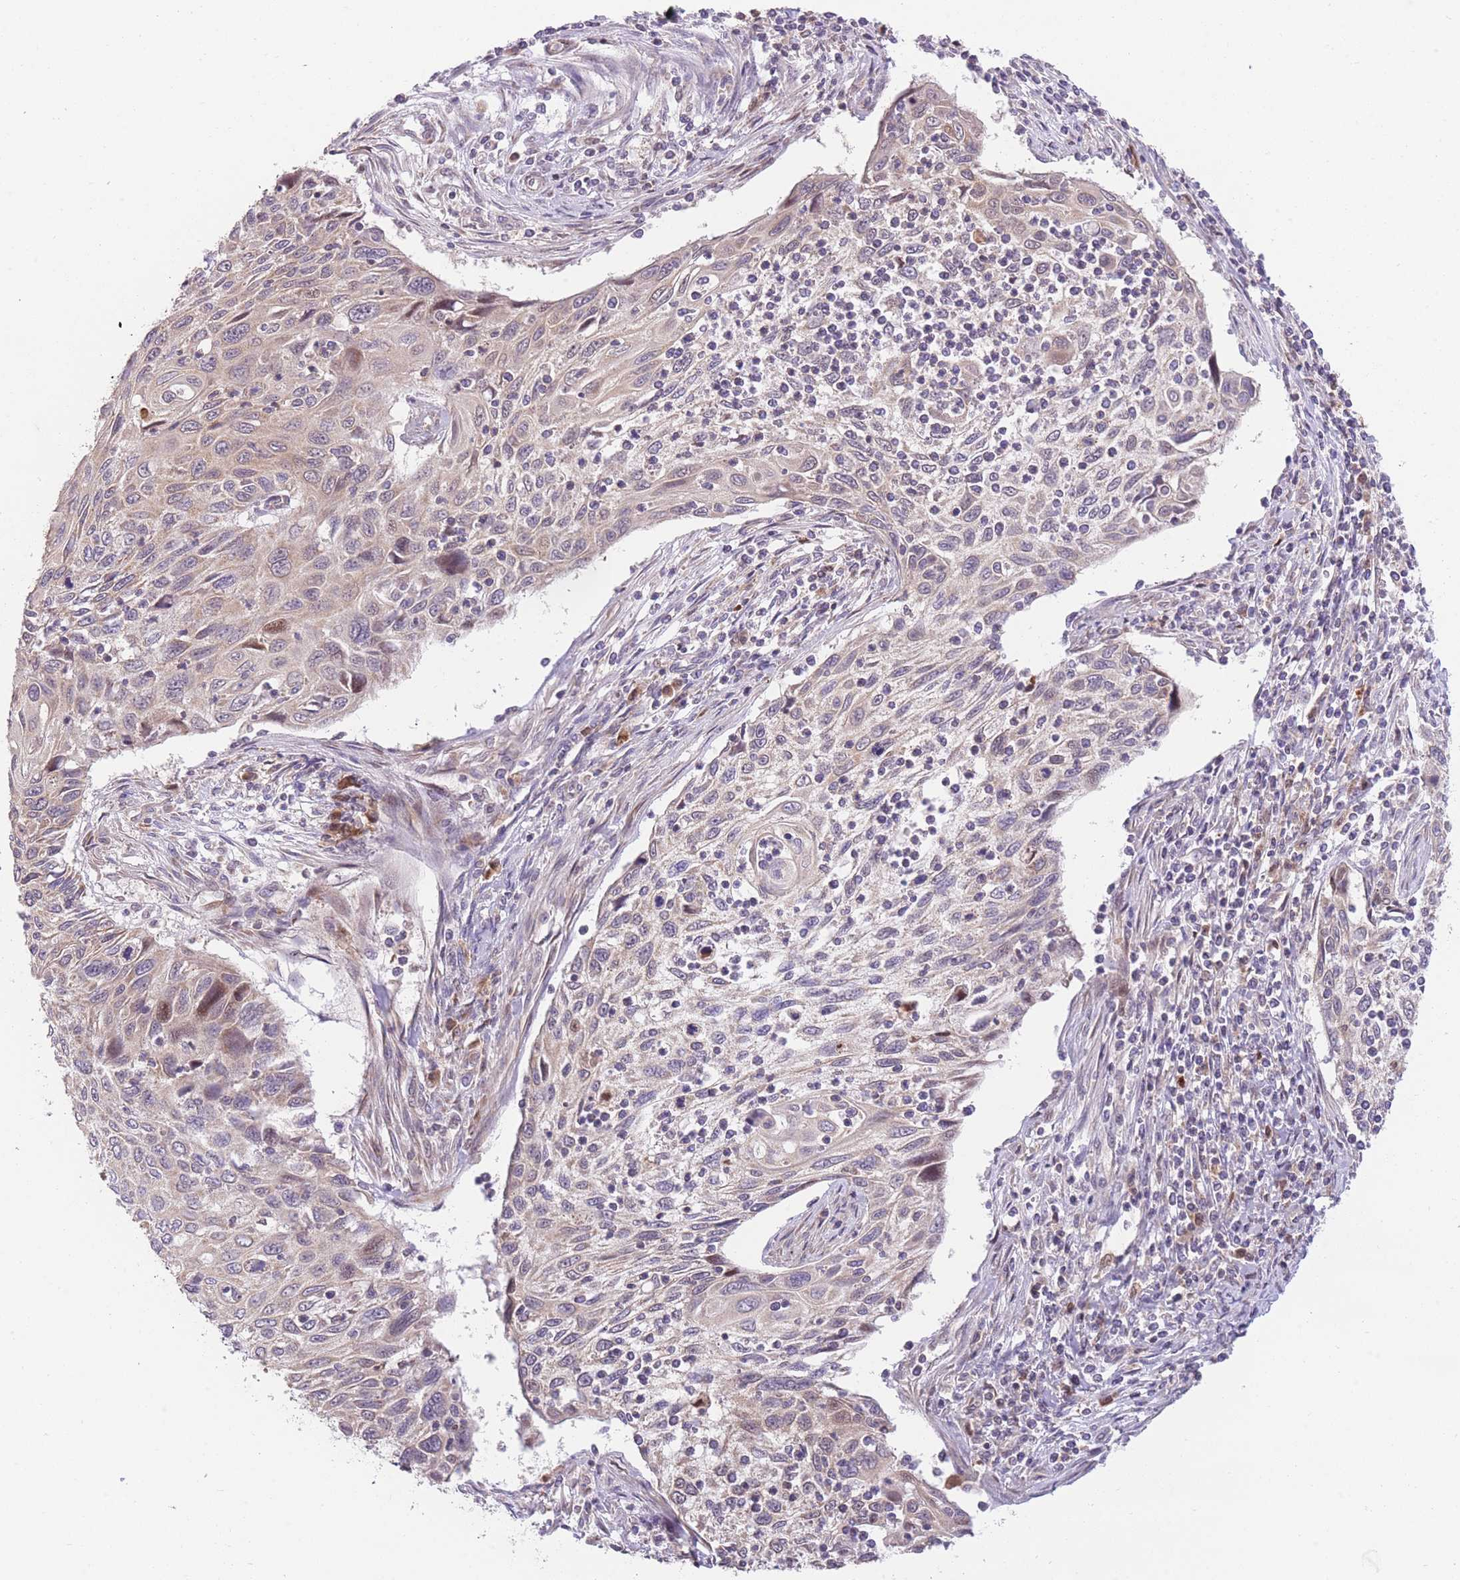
{"staining": {"intensity": "moderate", "quantity": "<25%", "location": "nuclear"}, "tissue": "cervical cancer", "cell_type": "Tumor cells", "image_type": "cancer", "snomed": [{"axis": "morphology", "description": "Squamous cell carcinoma, NOS"}, {"axis": "topography", "description": "Cervix"}], "caption": "Brown immunohistochemical staining in human squamous cell carcinoma (cervical) demonstrates moderate nuclear staining in about <25% of tumor cells. (Brightfield microscopy of DAB IHC at high magnification).", "gene": "BOLA2B", "patient": {"sex": "female", "age": 70}}